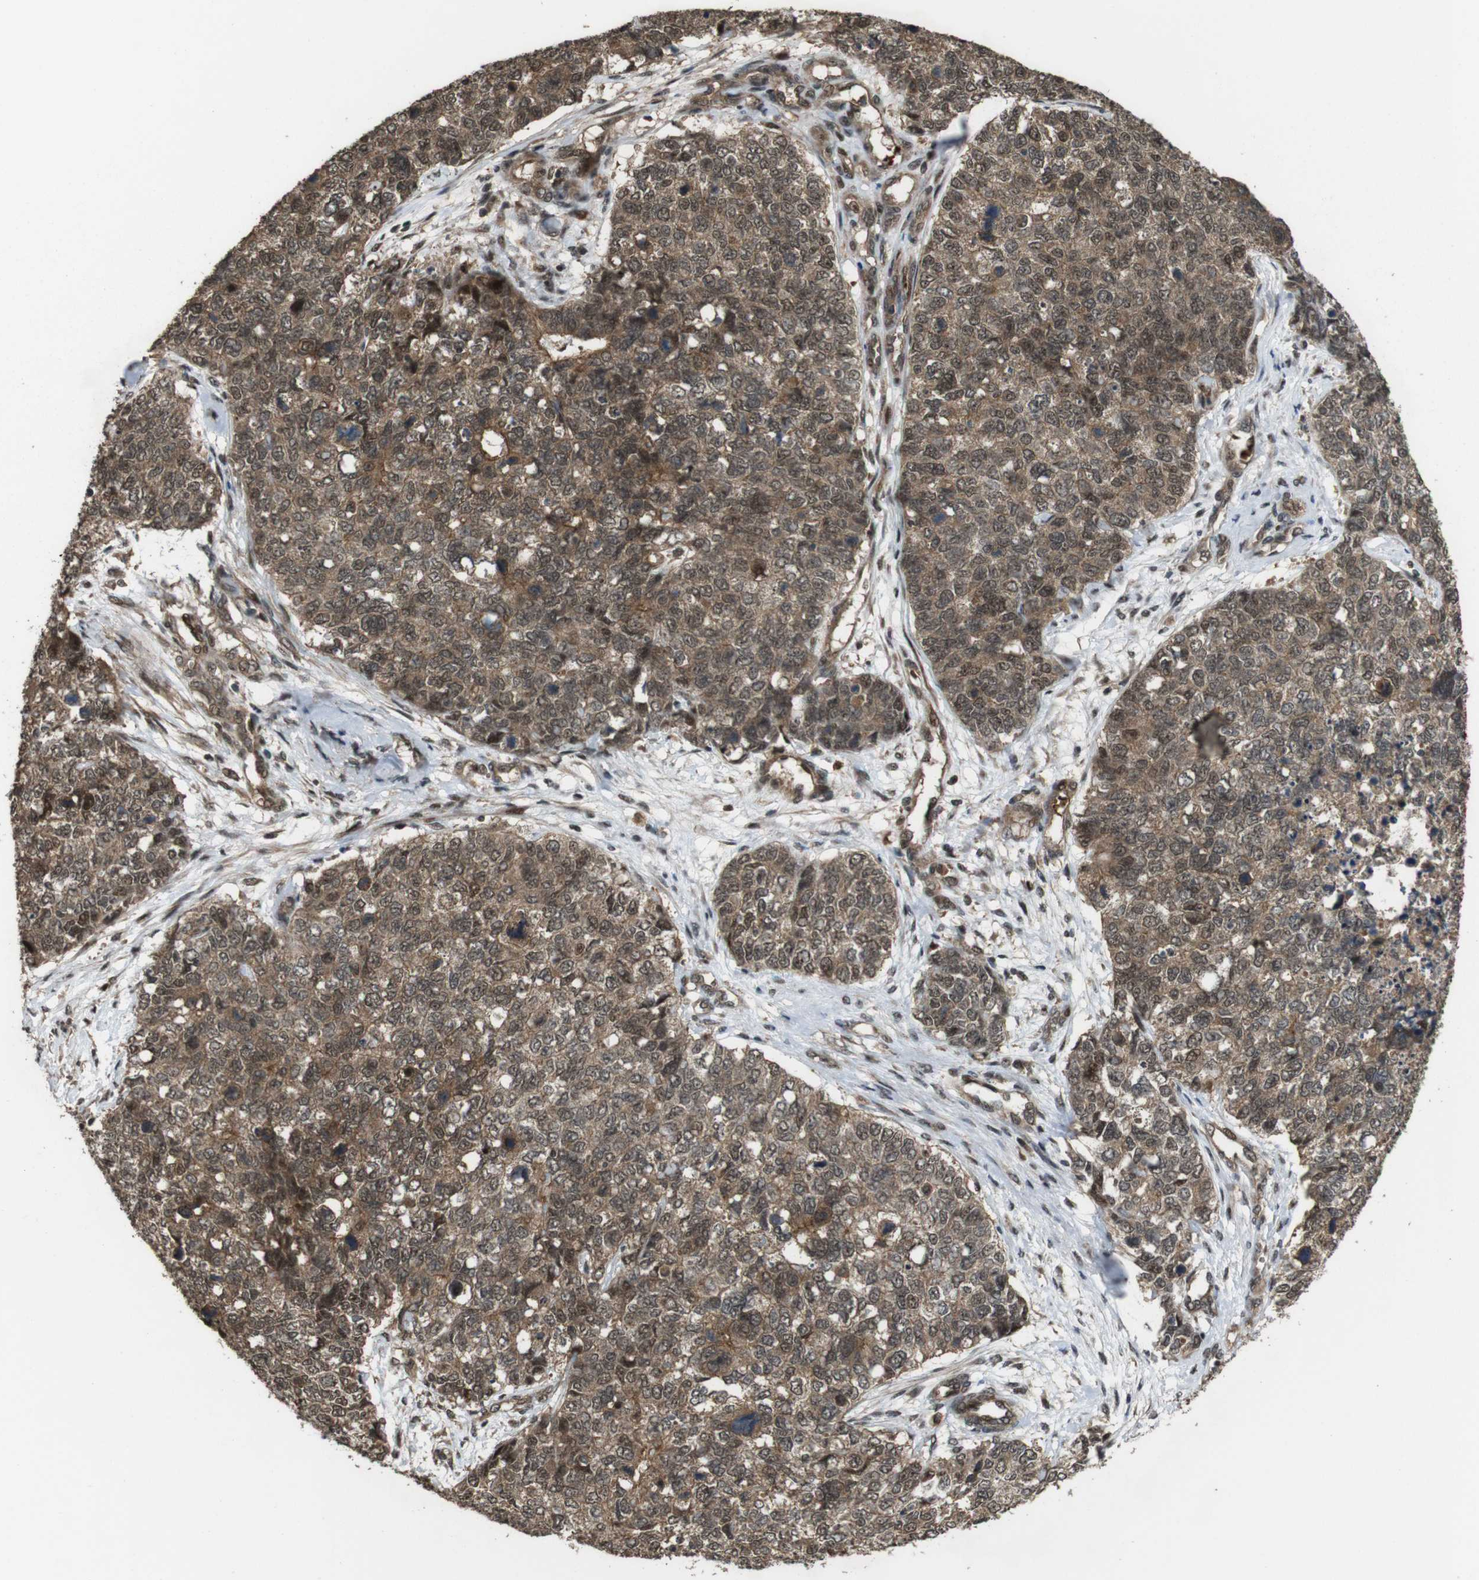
{"staining": {"intensity": "moderate", "quantity": ">75%", "location": "cytoplasmic/membranous,nuclear"}, "tissue": "cervical cancer", "cell_type": "Tumor cells", "image_type": "cancer", "snomed": [{"axis": "morphology", "description": "Squamous cell carcinoma, NOS"}, {"axis": "topography", "description": "Cervix"}], "caption": "Cervical squamous cell carcinoma stained with immunohistochemistry (IHC) exhibits moderate cytoplasmic/membranous and nuclear staining in approximately >75% of tumor cells.", "gene": "CDC34", "patient": {"sex": "female", "age": 63}}